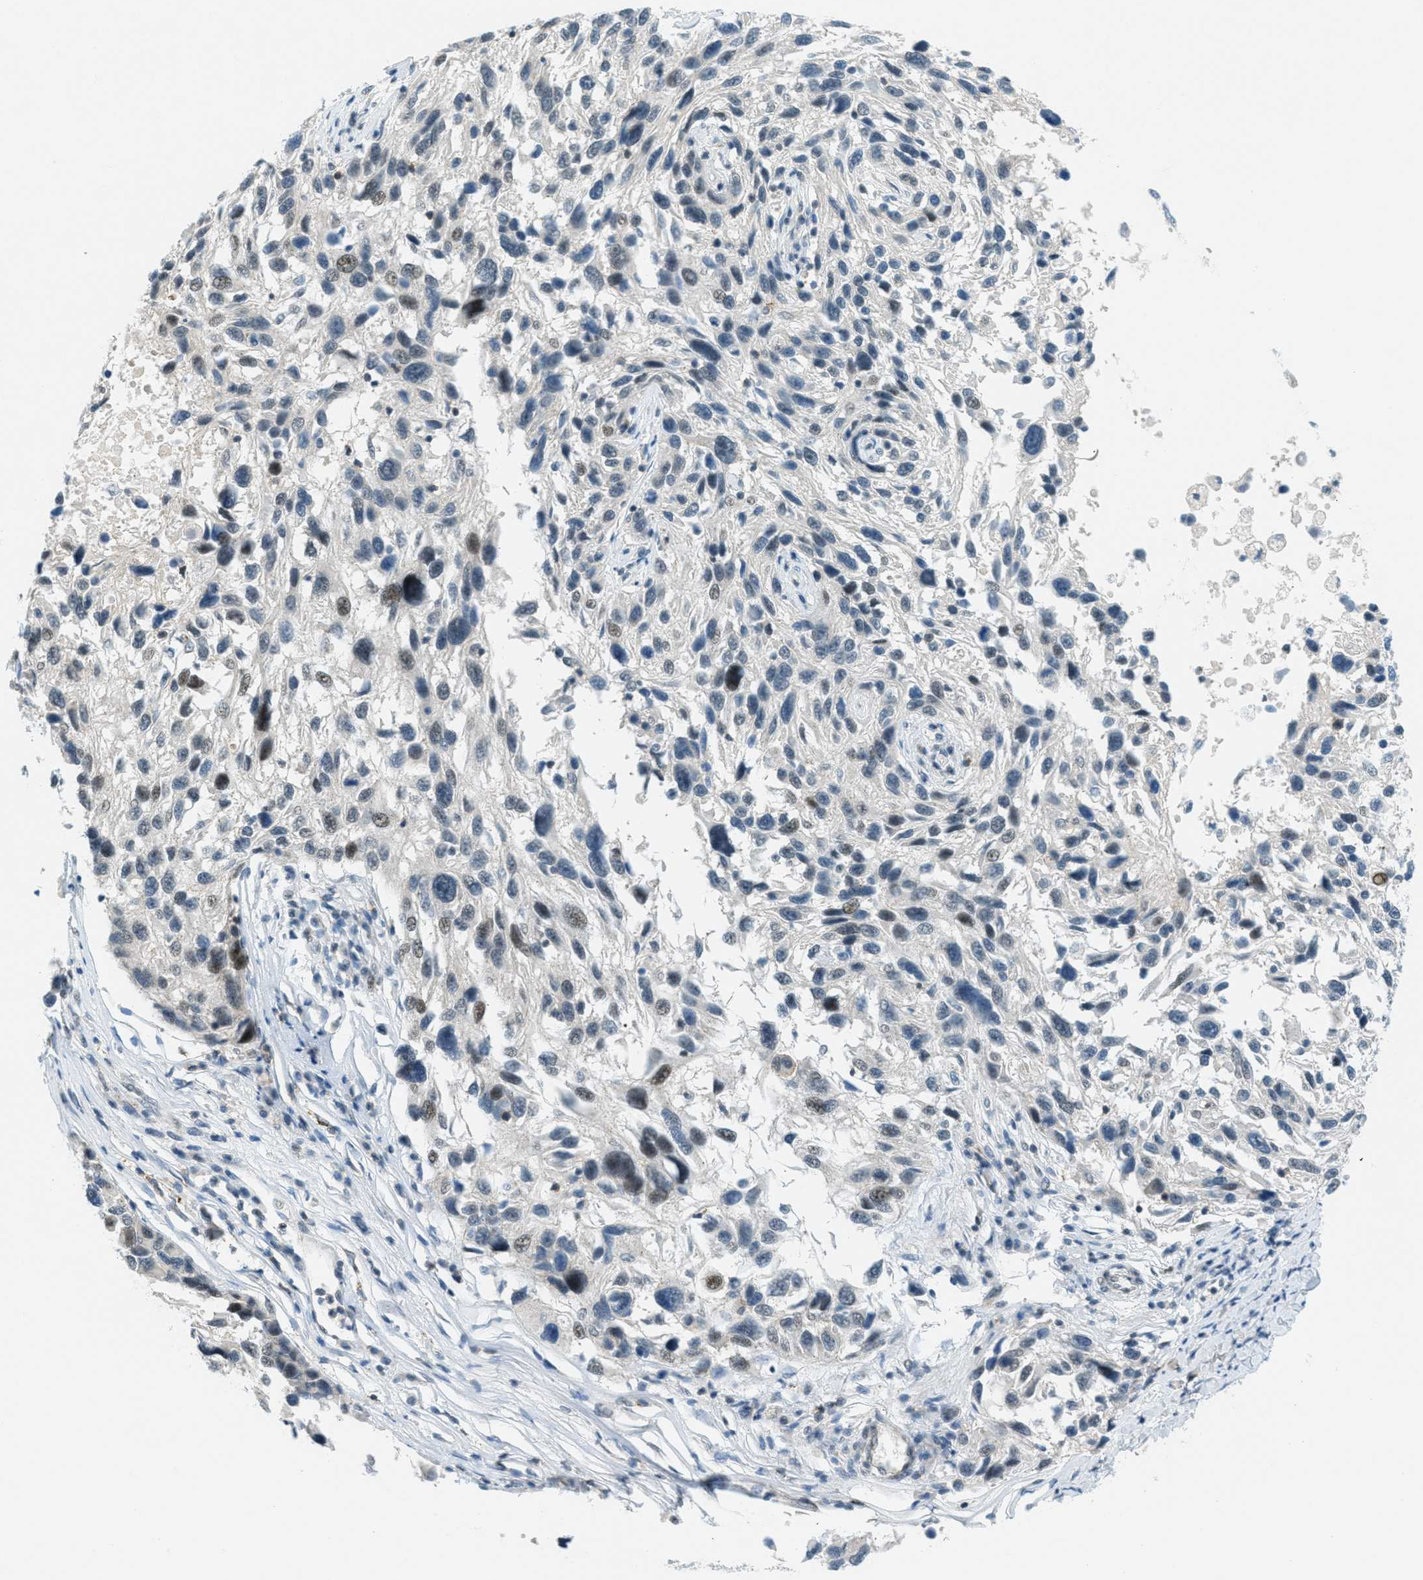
{"staining": {"intensity": "moderate", "quantity": "25%-75%", "location": "nuclear"}, "tissue": "melanoma", "cell_type": "Tumor cells", "image_type": "cancer", "snomed": [{"axis": "morphology", "description": "Malignant melanoma, NOS"}, {"axis": "topography", "description": "Skin"}], "caption": "Immunohistochemical staining of human malignant melanoma reveals medium levels of moderate nuclear protein expression in about 25%-75% of tumor cells. (IHC, brightfield microscopy, high magnification).", "gene": "FYN", "patient": {"sex": "male", "age": 53}}